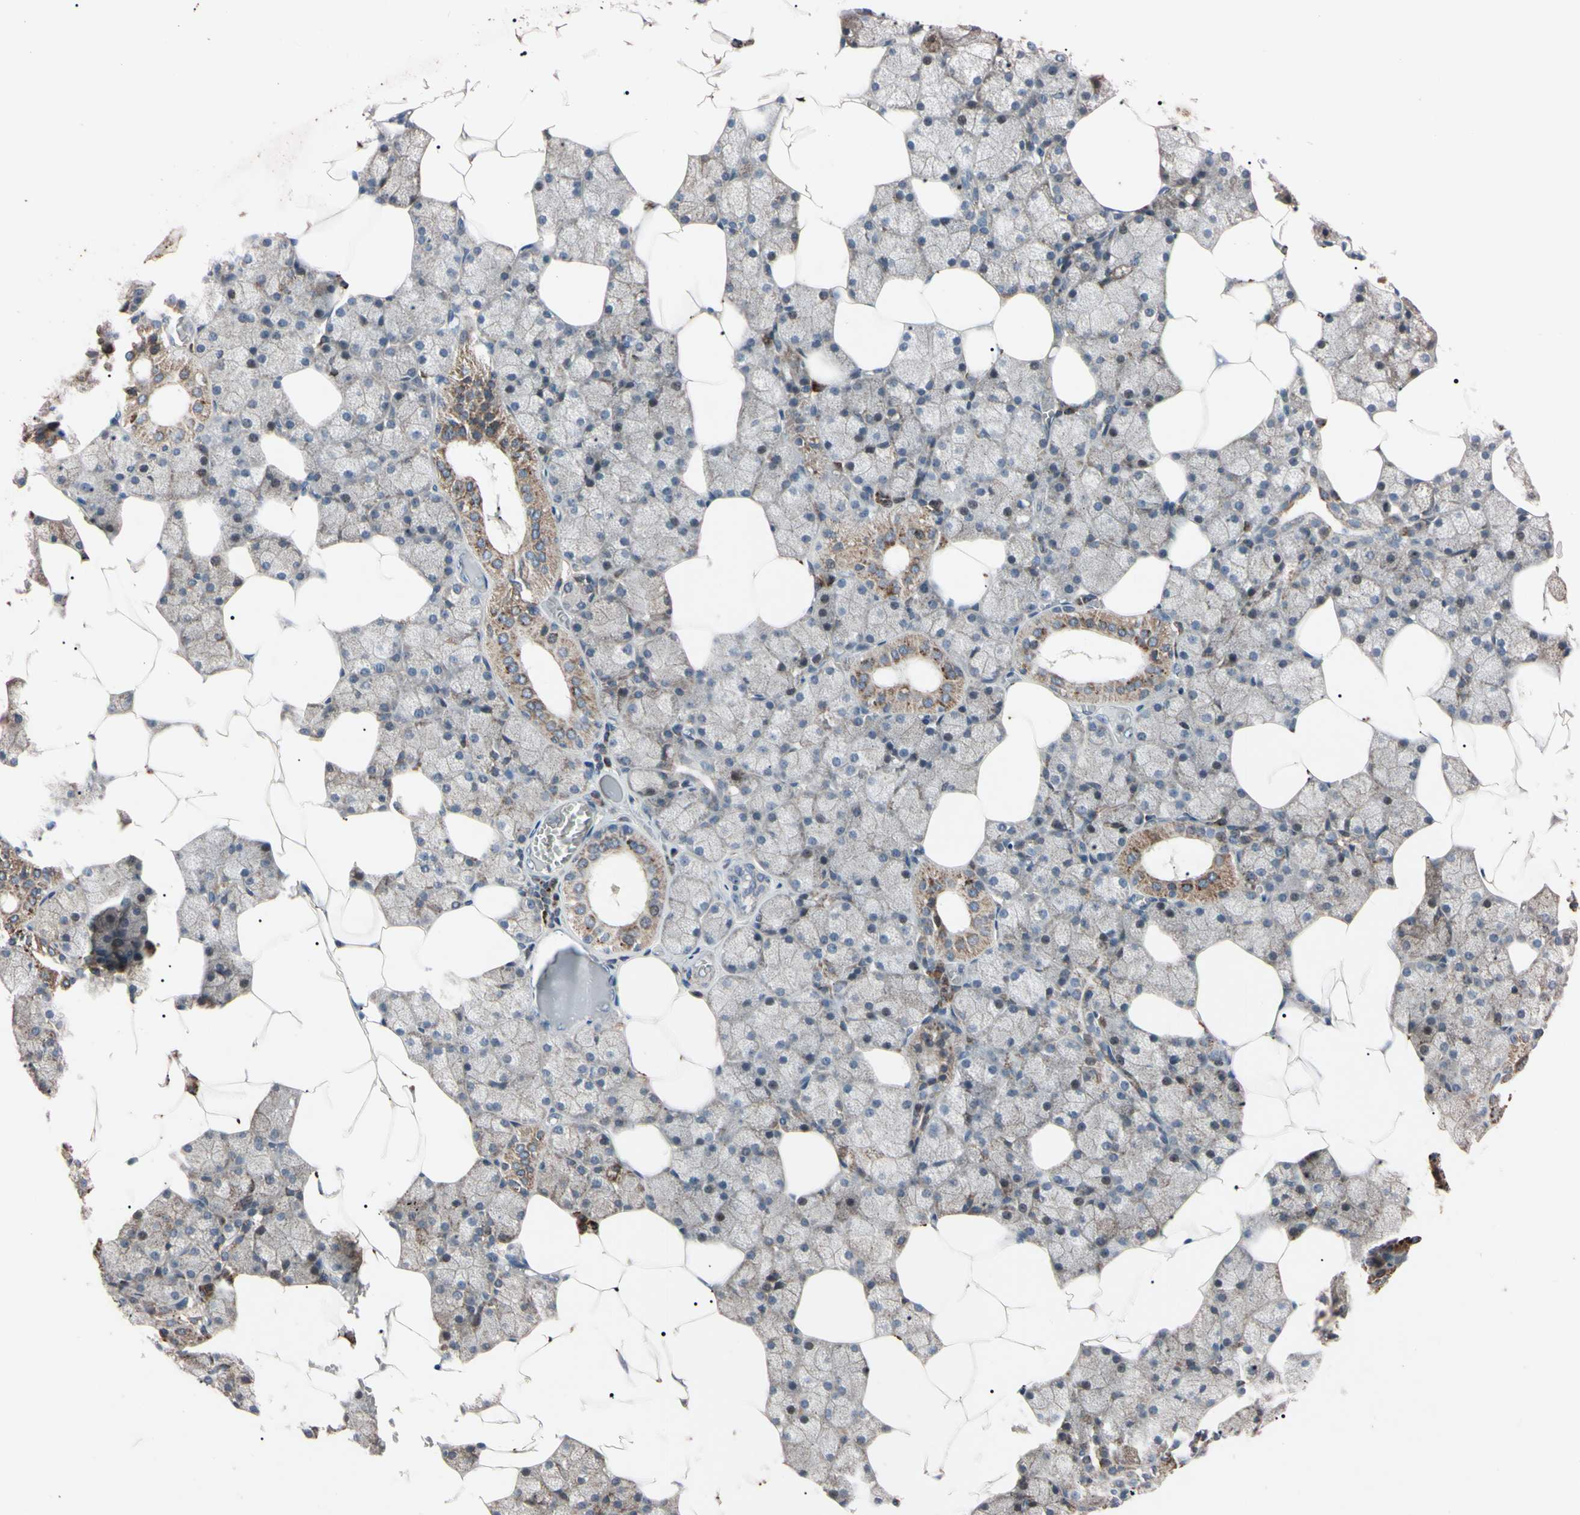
{"staining": {"intensity": "moderate", "quantity": "25%-75%", "location": "cytoplasmic/membranous"}, "tissue": "salivary gland", "cell_type": "Glandular cells", "image_type": "normal", "snomed": [{"axis": "morphology", "description": "Normal tissue, NOS"}, {"axis": "topography", "description": "Salivary gland"}], "caption": "Brown immunohistochemical staining in benign salivary gland exhibits moderate cytoplasmic/membranous staining in about 25%-75% of glandular cells.", "gene": "TNFRSF1A", "patient": {"sex": "male", "age": 62}}